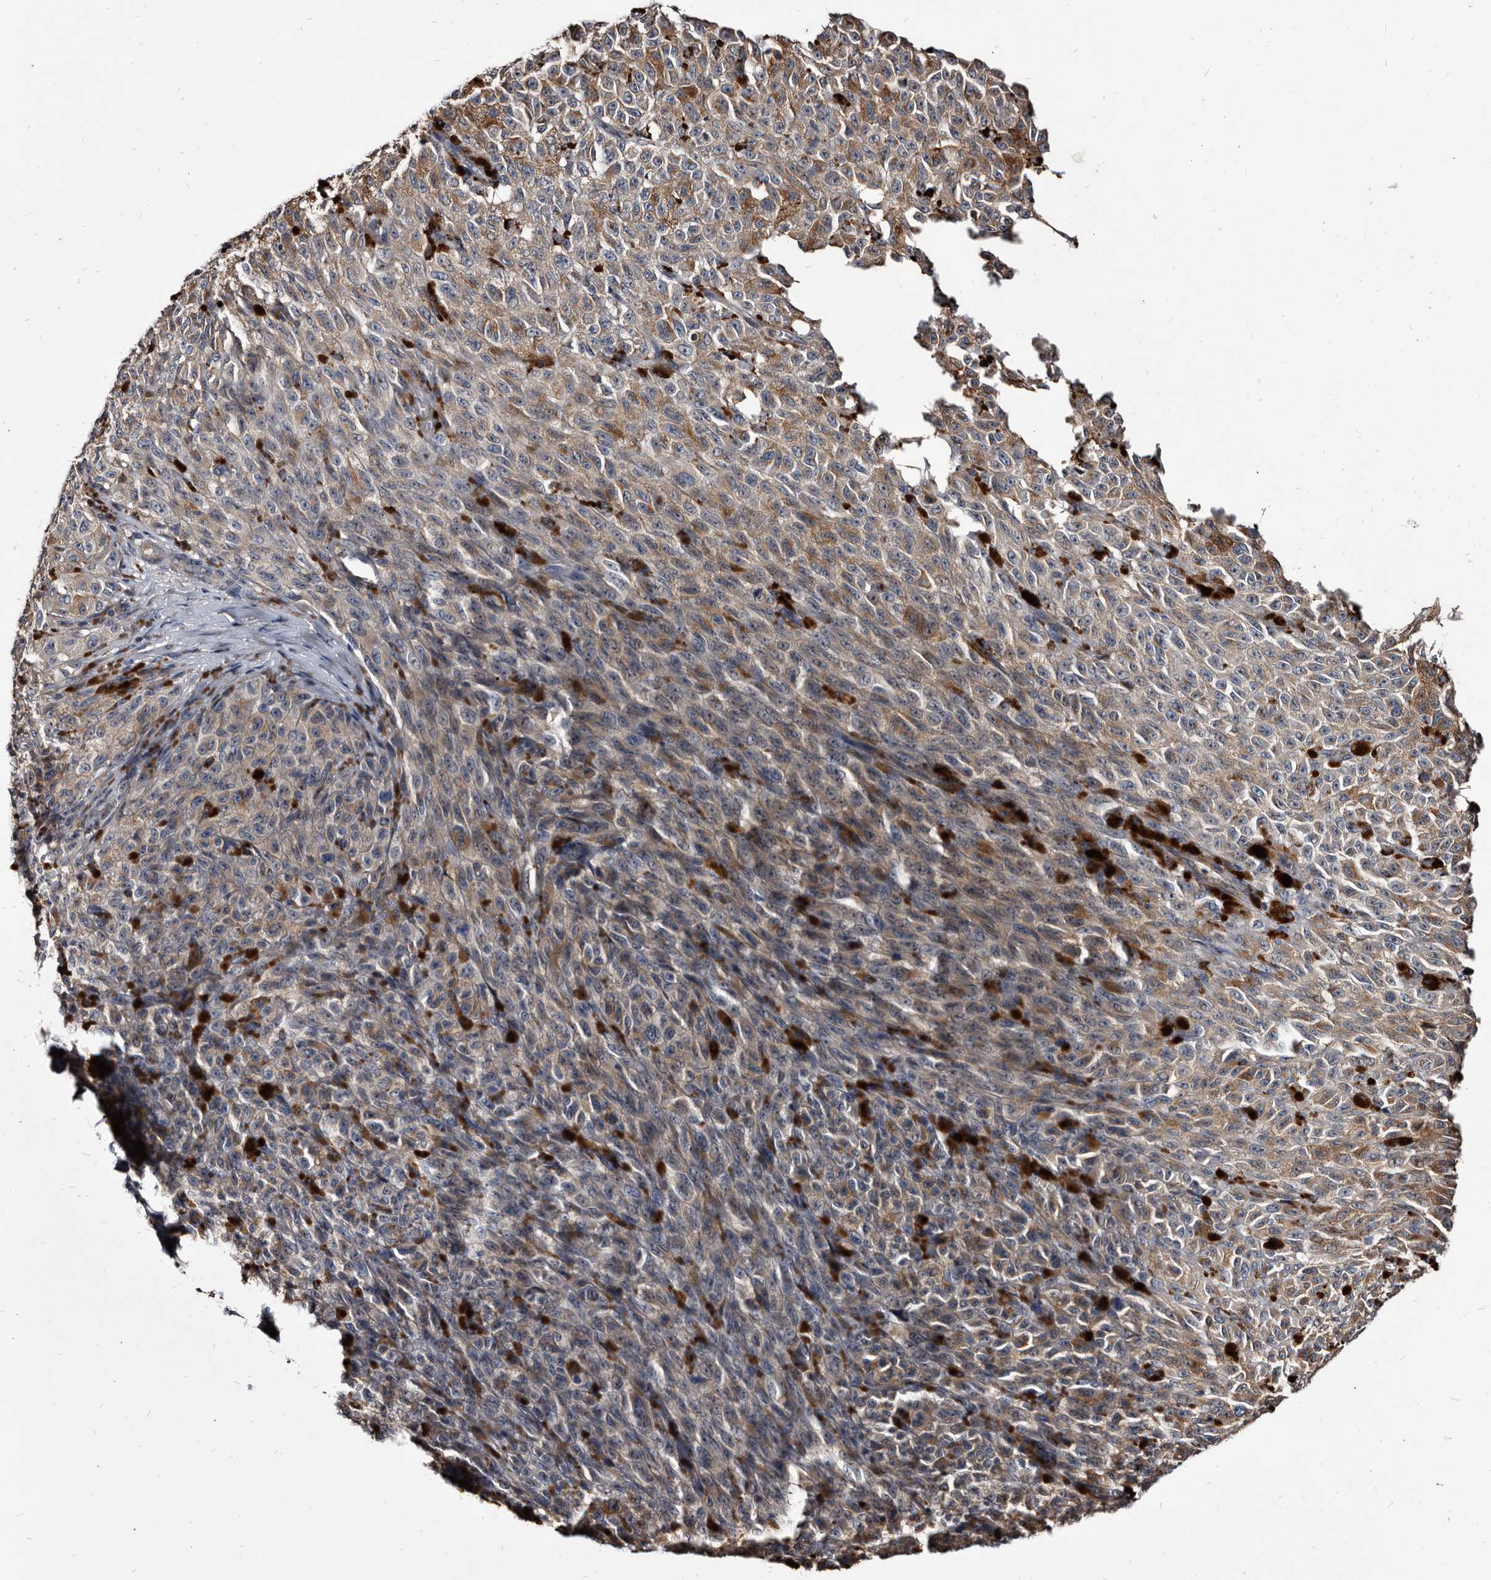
{"staining": {"intensity": "weak", "quantity": "<25%", "location": "cytoplasmic/membranous"}, "tissue": "melanoma", "cell_type": "Tumor cells", "image_type": "cancer", "snomed": [{"axis": "morphology", "description": "Malignant melanoma, NOS"}, {"axis": "topography", "description": "Skin"}], "caption": "IHC of malignant melanoma reveals no positivity in tumor cells.", "gene": "CTSA", "patient": {"sex": "female", "age": 82}}